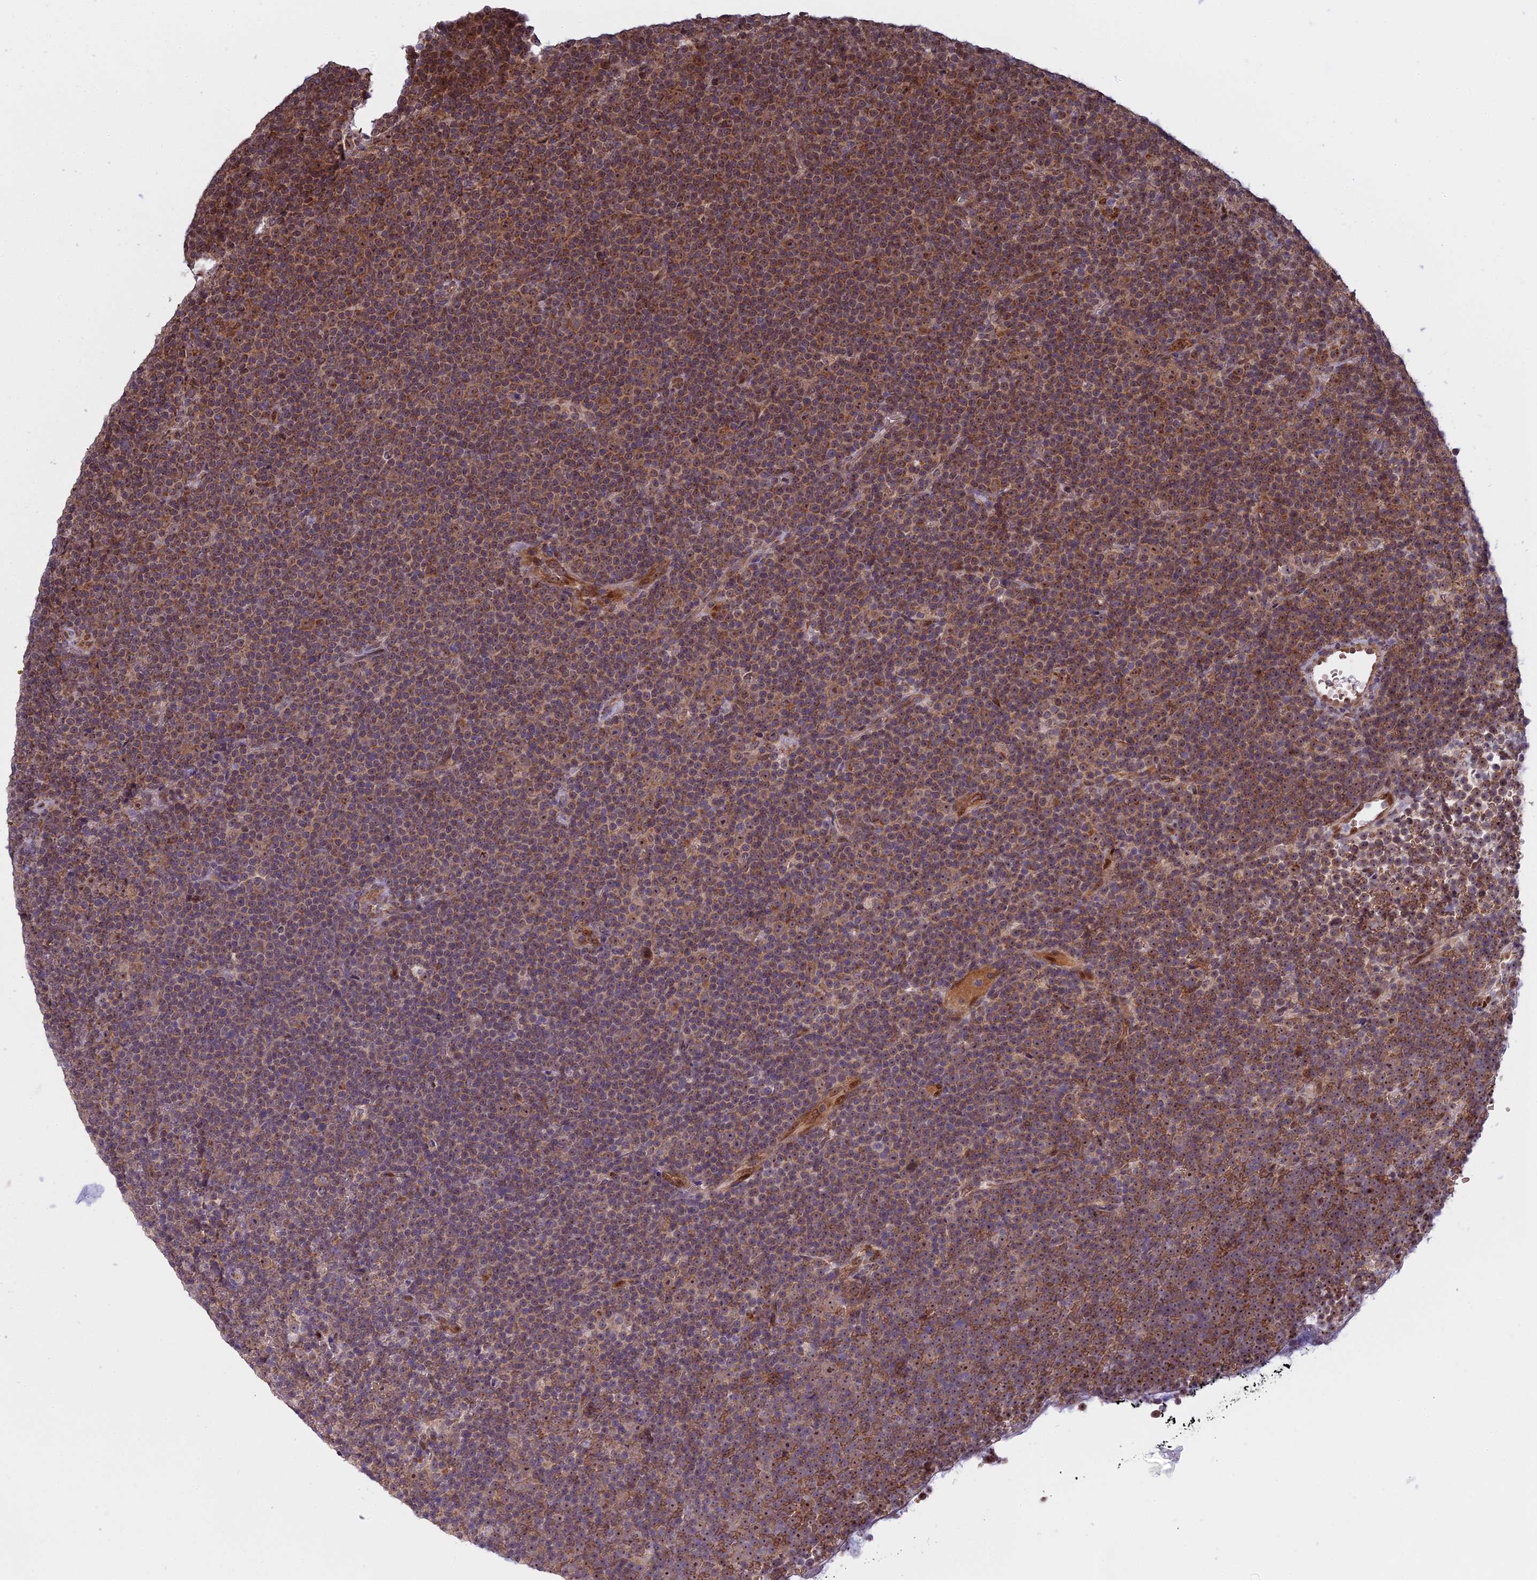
{"staining": {"intensity": "moderate", "quantity": ">75%", "location": "cytoplasmic/membranous,nuclear"}, "tissue": "lymphoma", "cell_type": "Tumor cells", "image_type": "cancer", "snomed": [{"axis": "morphology", "description": "Malignant lymphoma, non-Hodgkin's type, Low grade"}, {"axis": "topography", "description": "Lymph node"}], "caption": "An image of human low-grade malignant lymphoma, non-Hodgkin's type stained for a protein exhibits moderate cytoplasmic/membranous and nuclear brown staining in tumor cells. Using DAB (3,3'-diaminobenzidine) (brown) and hematoxylin (blue) stains, captured at high magnification using brightfield microscopy.", "gene": "MEOX1", "patient": {"sex": "female", "age": 67}}